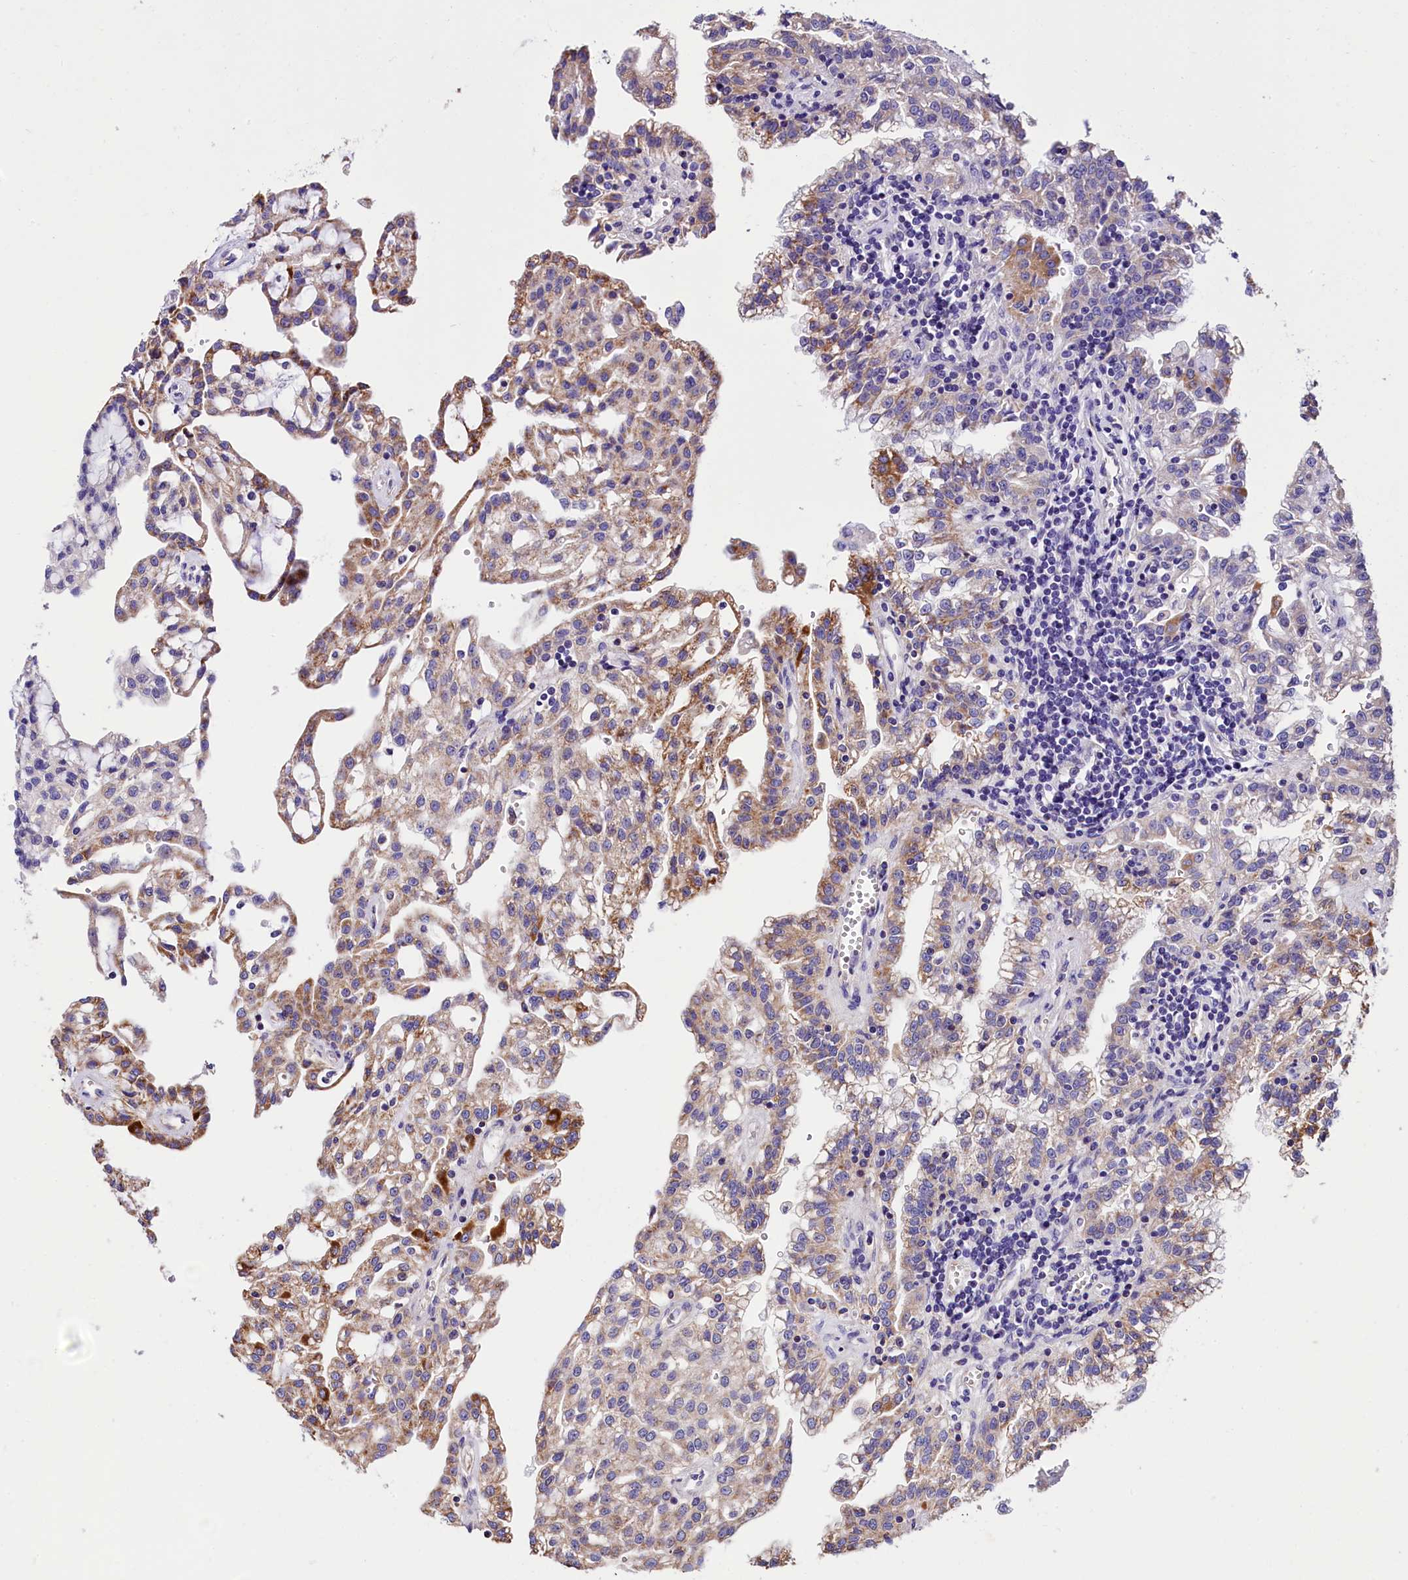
{"staining": {"intensity": "moderate", "quantity": "25%-75%", "location": "cytoplasmic/membranous"}, "tissue": "renal cancer", "cell_type": "Tumor cells", "image_type": "cancer", "snomed": [{"axis": "morphology", "description": "Adenocarcinoma, NOS"}, {"axis": "topography", "description": "Kidney"}], "caption": "Moderate cytoplasmic/membranous staining is identified in about 25%-75% of tumor cells in renal adenocarcinoma.", "gene": "ACAA2", "patient": {"sex": "male", "age": 63}}